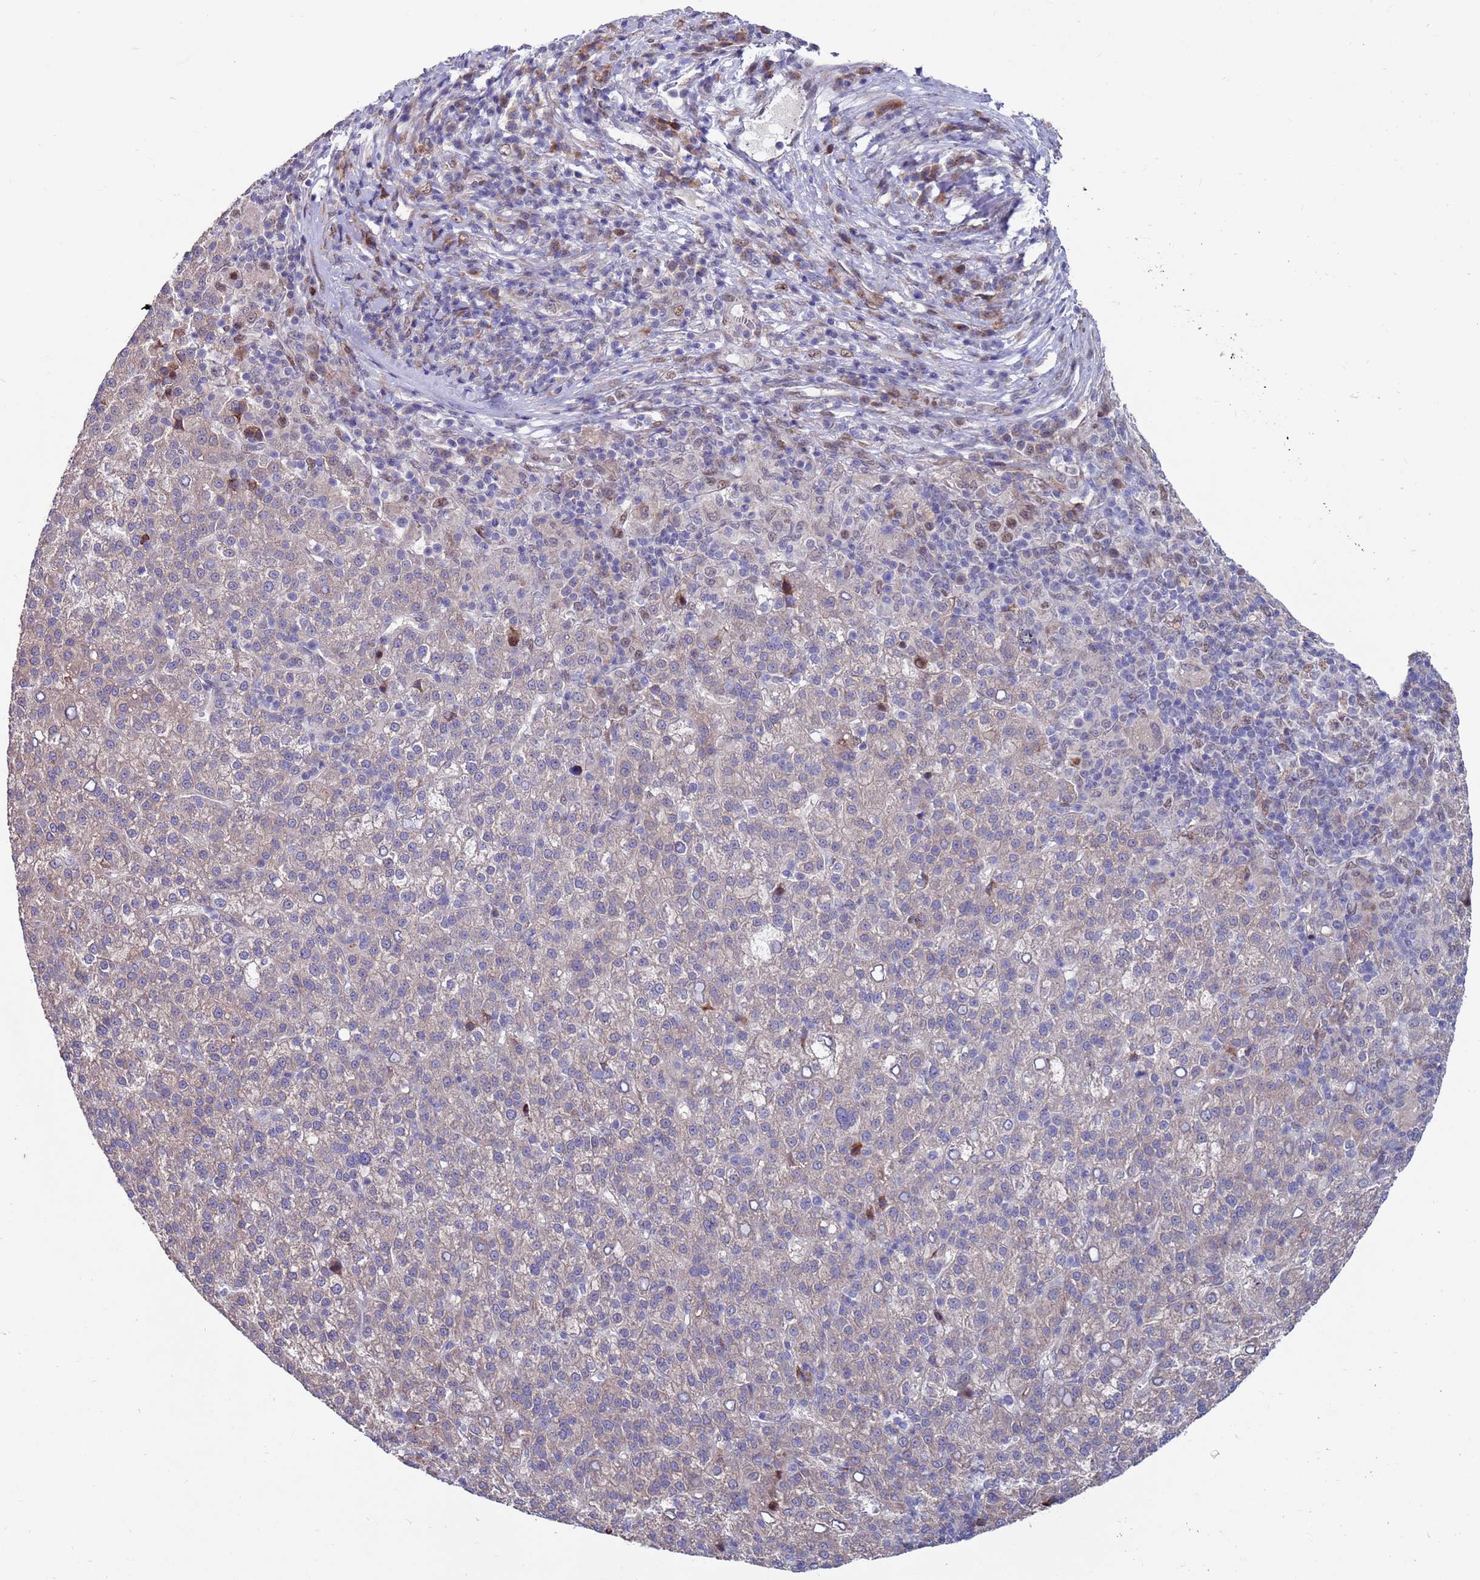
{"staining": {"intensity": "negative", "quantity": "none", "location": "none"}, "tissue": "liver cancer", "cell_type": "Tumor cells", "image_type": "cancer", "snomed": [{"axis": "morphology", "description": "Carcinoma, Hepatocellular, NOS"}, {"axis": "topography", "description": "Liver"}], "caption": "DAB (3,3'-diaminobenzidine) immunohistochemical staining of liver cancer shows no significant positivity in tumor cells.", "gene": "FBXO27", "patient": {"sex": "female", "age": 58}}